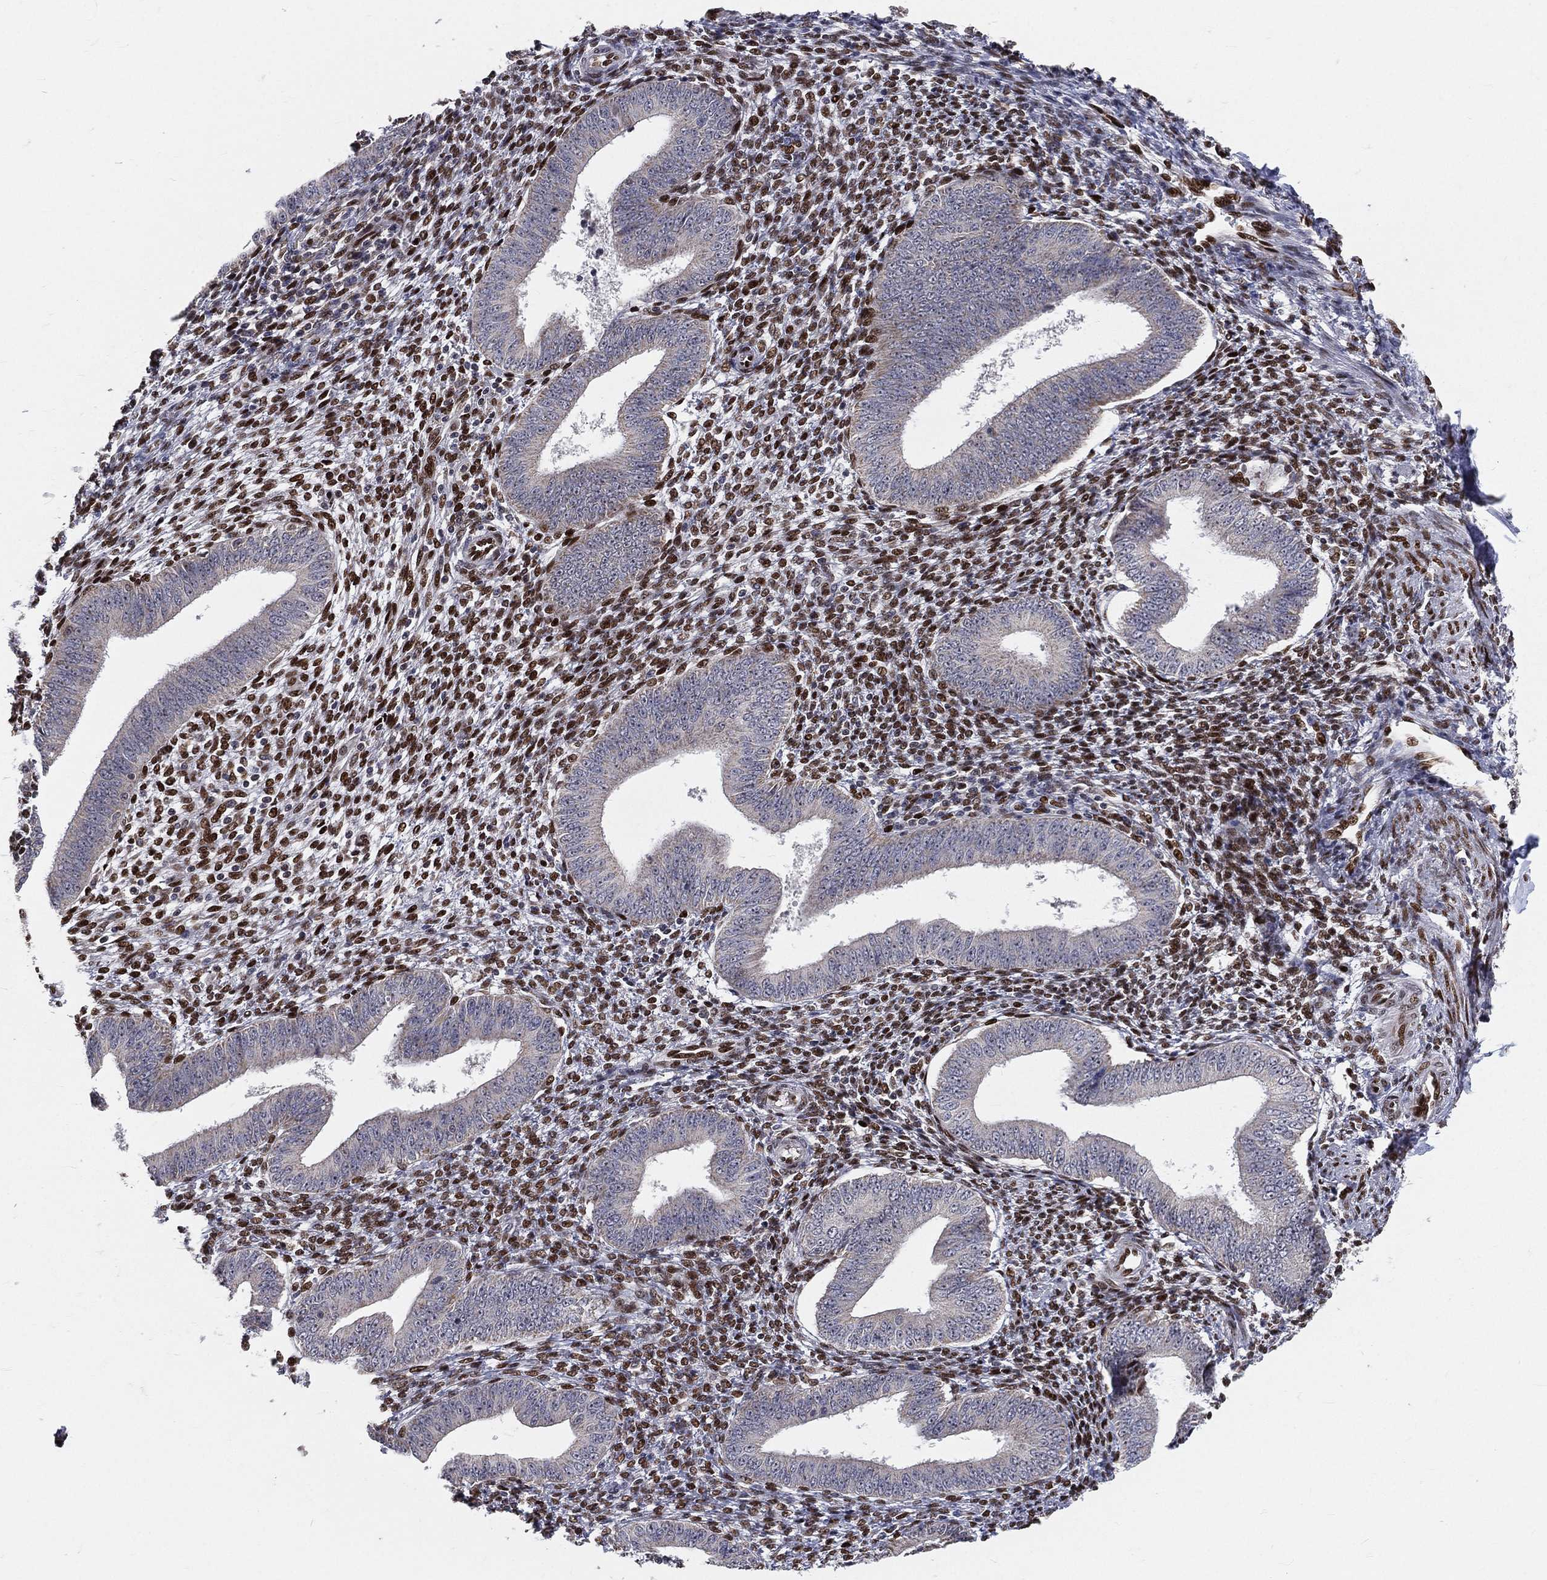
{"staining": {"intensity": "strong", "quantity": ">75%", "location": "nuclear"}, "tissue": "endometrium", "cell_type": "Cells in endometrial stroma", "image_type": "normal", "snomed": [{"axis": "morphology", "description": "Normal tissue, NOS"}, {"axis": "topography", "description": "Endometrium"}], "caption": "A brown stain labels strong nuclear staining of a protein in cells in endometrial stroma of unremarkable human endometrium. (Brightfield microscopy of DAB IHC at high magnification).", "gene": "ZEB1", "patient": {"sex": "female", "age": 39}}